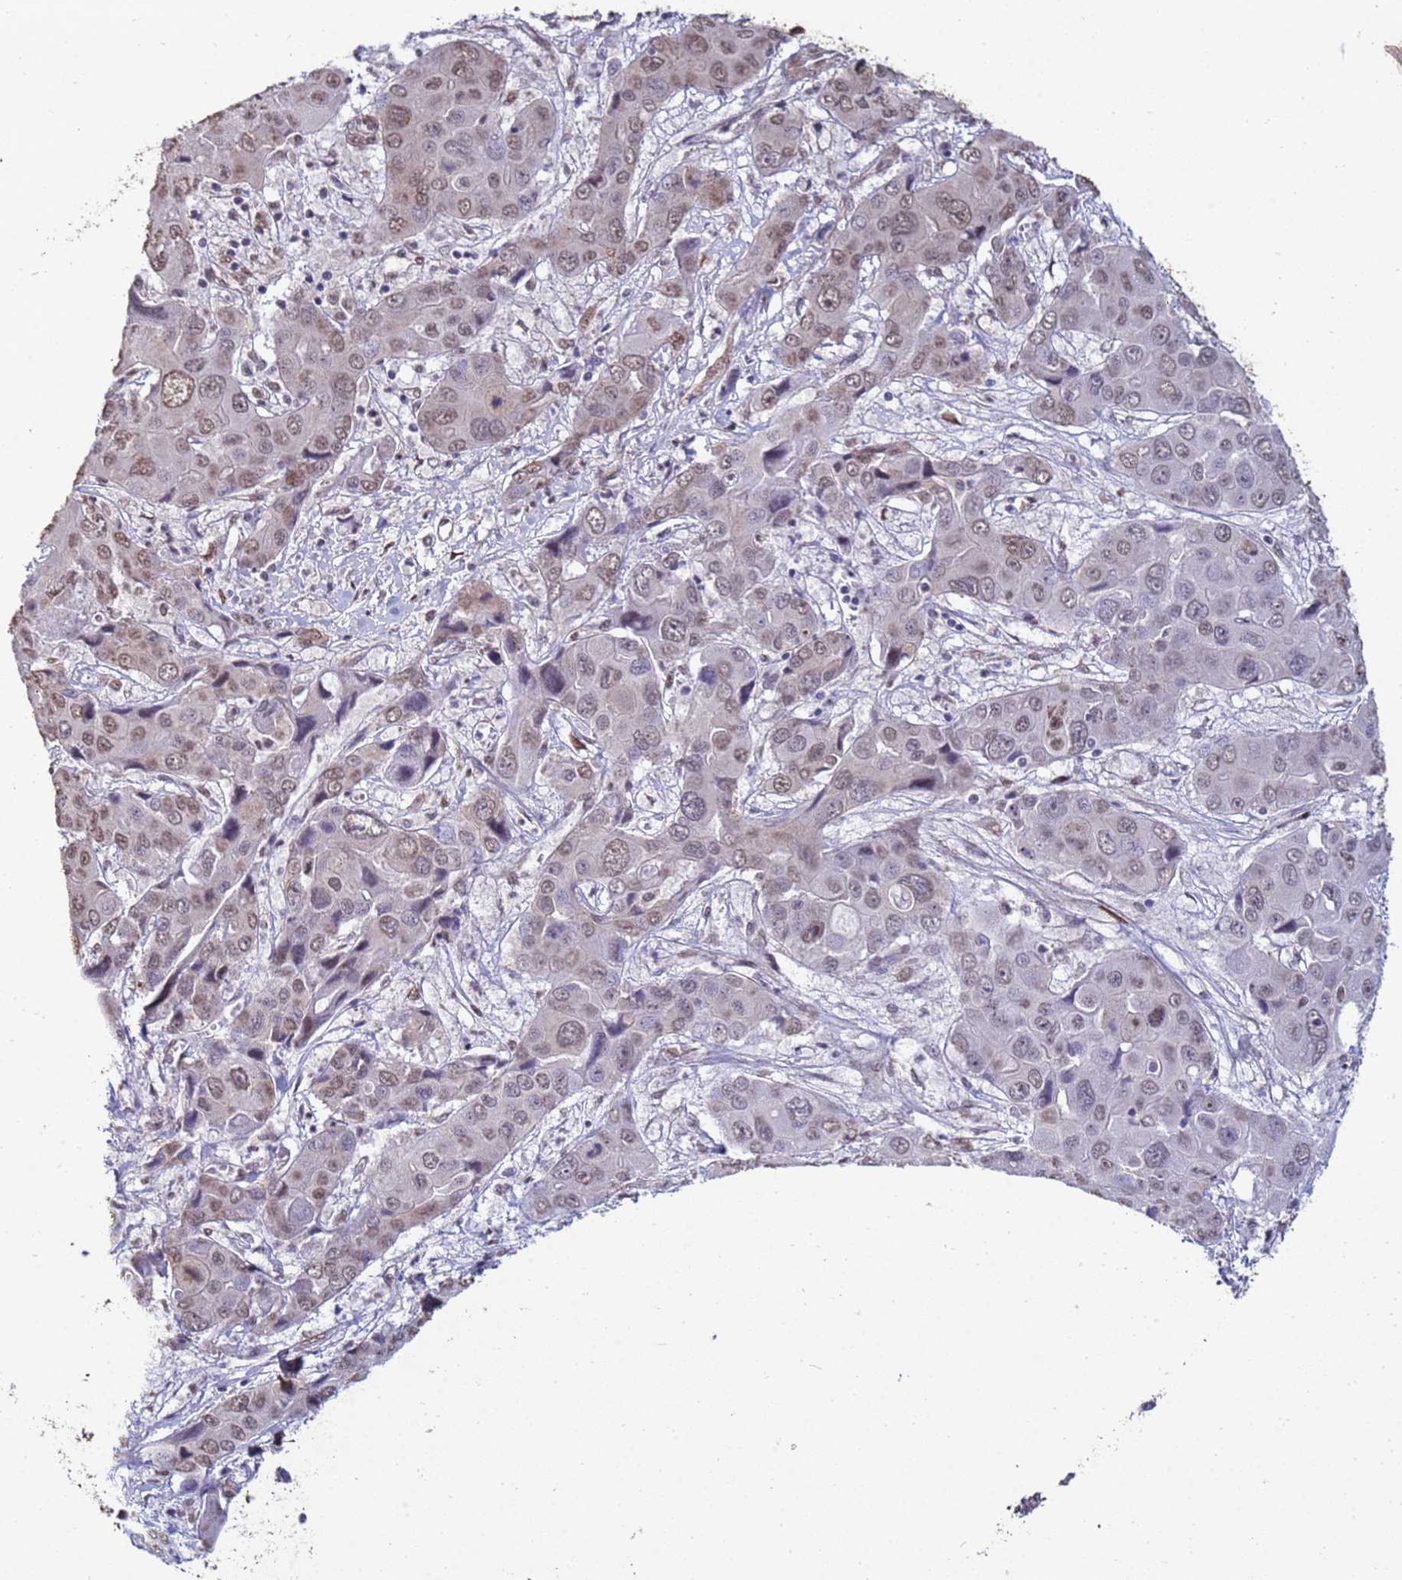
{"staining": {"intensity": "weak", "quantity": ">75%", "location": "nuclear"}, "tissue": "liver cancer", "cell_type": "Tumor cells", "image_type": "cancer", "snomed": [{"axis": "morphology", "description": "Cholangiocarcinoma"}, {"axis": "topography", "description": "Liver"}], "caption": "IHC staining of cholangiocarcinoma (liver), which exhibits low levels of weak nuclear staining in about >75% of tumor cells indicating weak nuclear protein staining. The staining was performed using DAB (3,3'-diaminobenzidine) (brown) for protein detection and nuclei were counterstained in hematoxylin (blue).", "gene": "TRIP6", "patient": {"sex": "male", "age": 67}}